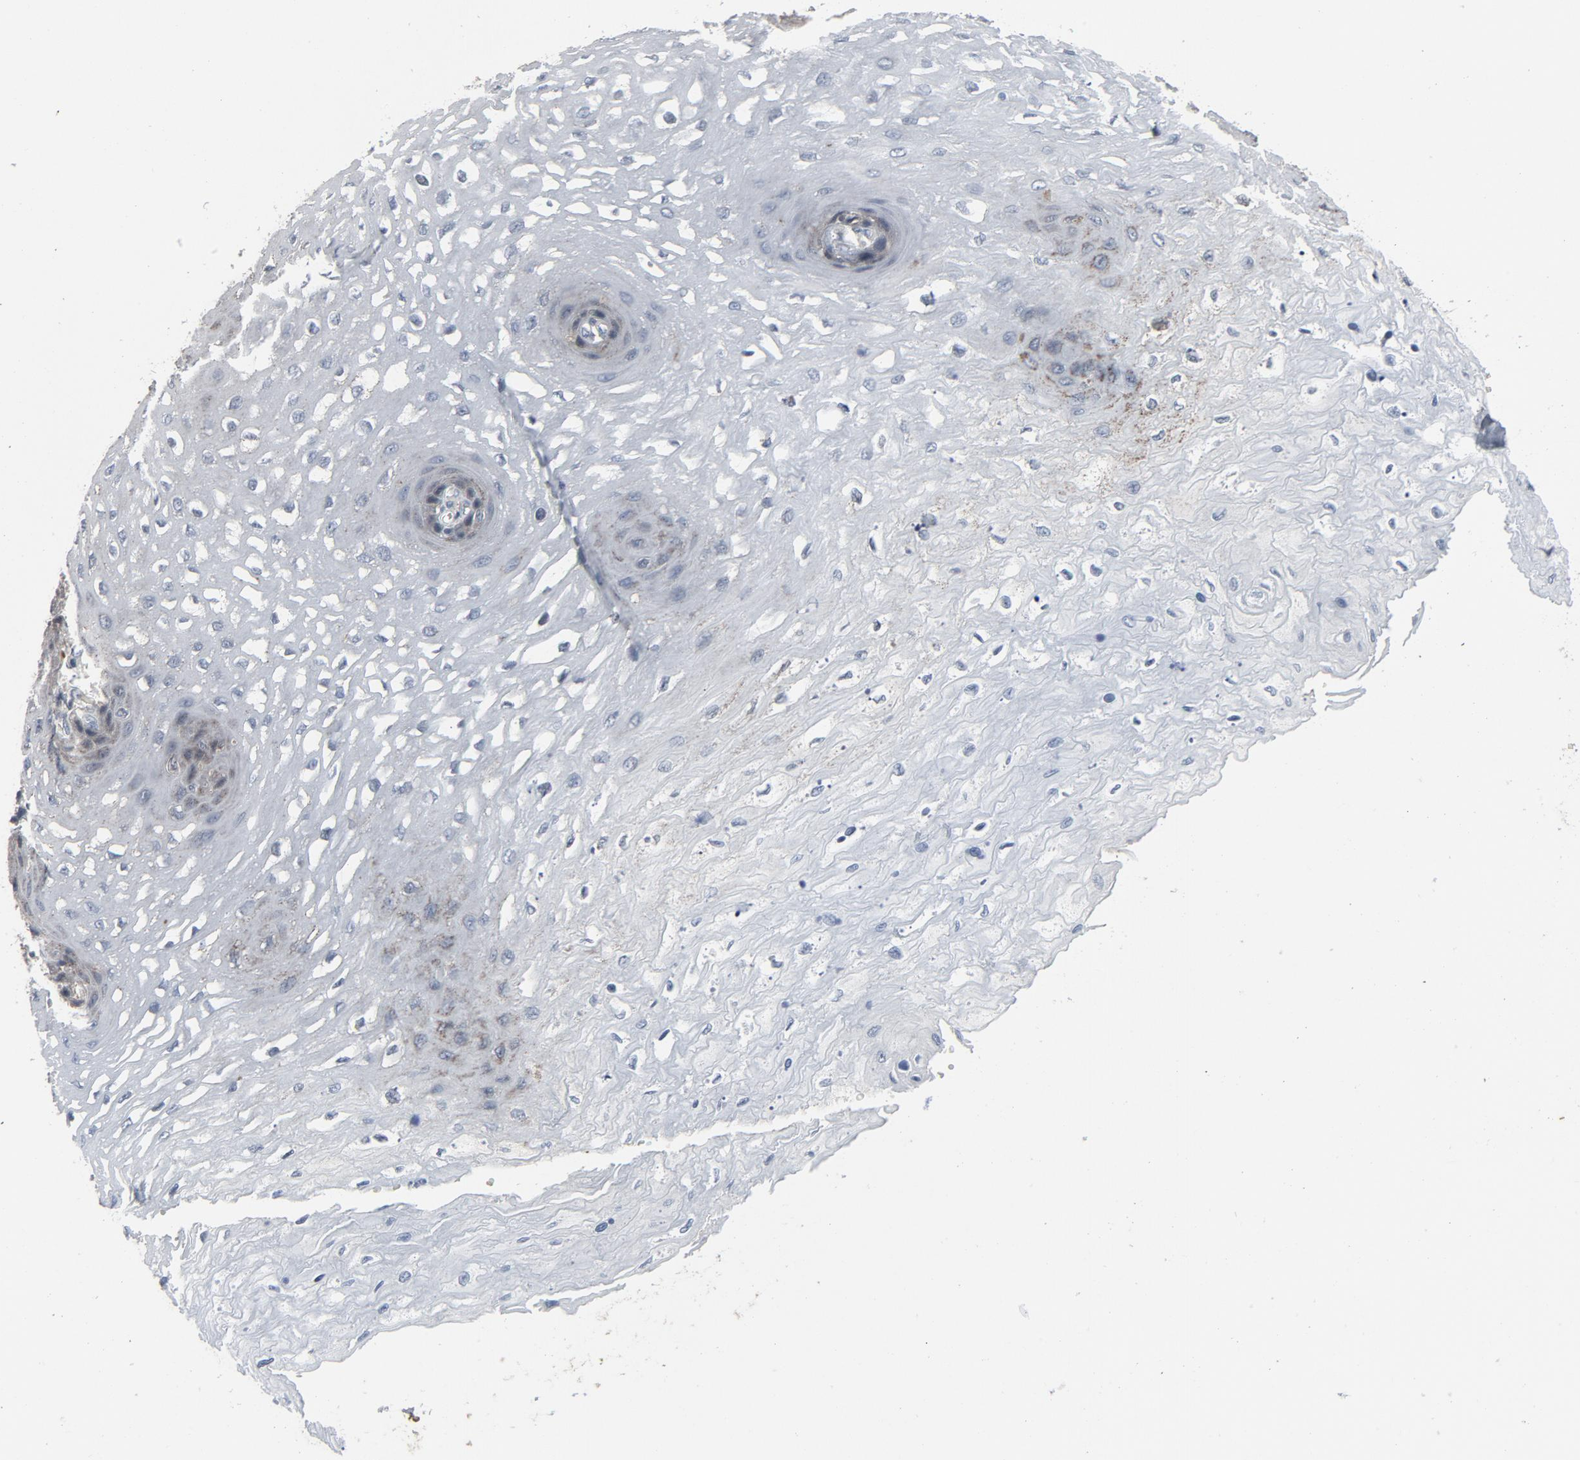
{"staining": {"intensity": "negative", "quantity": "none", "location": "none"}, "tissue": "esophagus", "cell_type": "Squamous epithelial cells", "image_type": "normal", "snomed": [{"axis": "morphology", "description": "Normal tissue, NOS"}, {"axis": "topography", "description": "Esophagus"}], "caption": "Immunohistochemistry of benign human esophagus displays no positivity in squamous epithelial cells.", "gene": "PDZD4", "patient": {"sex": "female", "age": 72}}